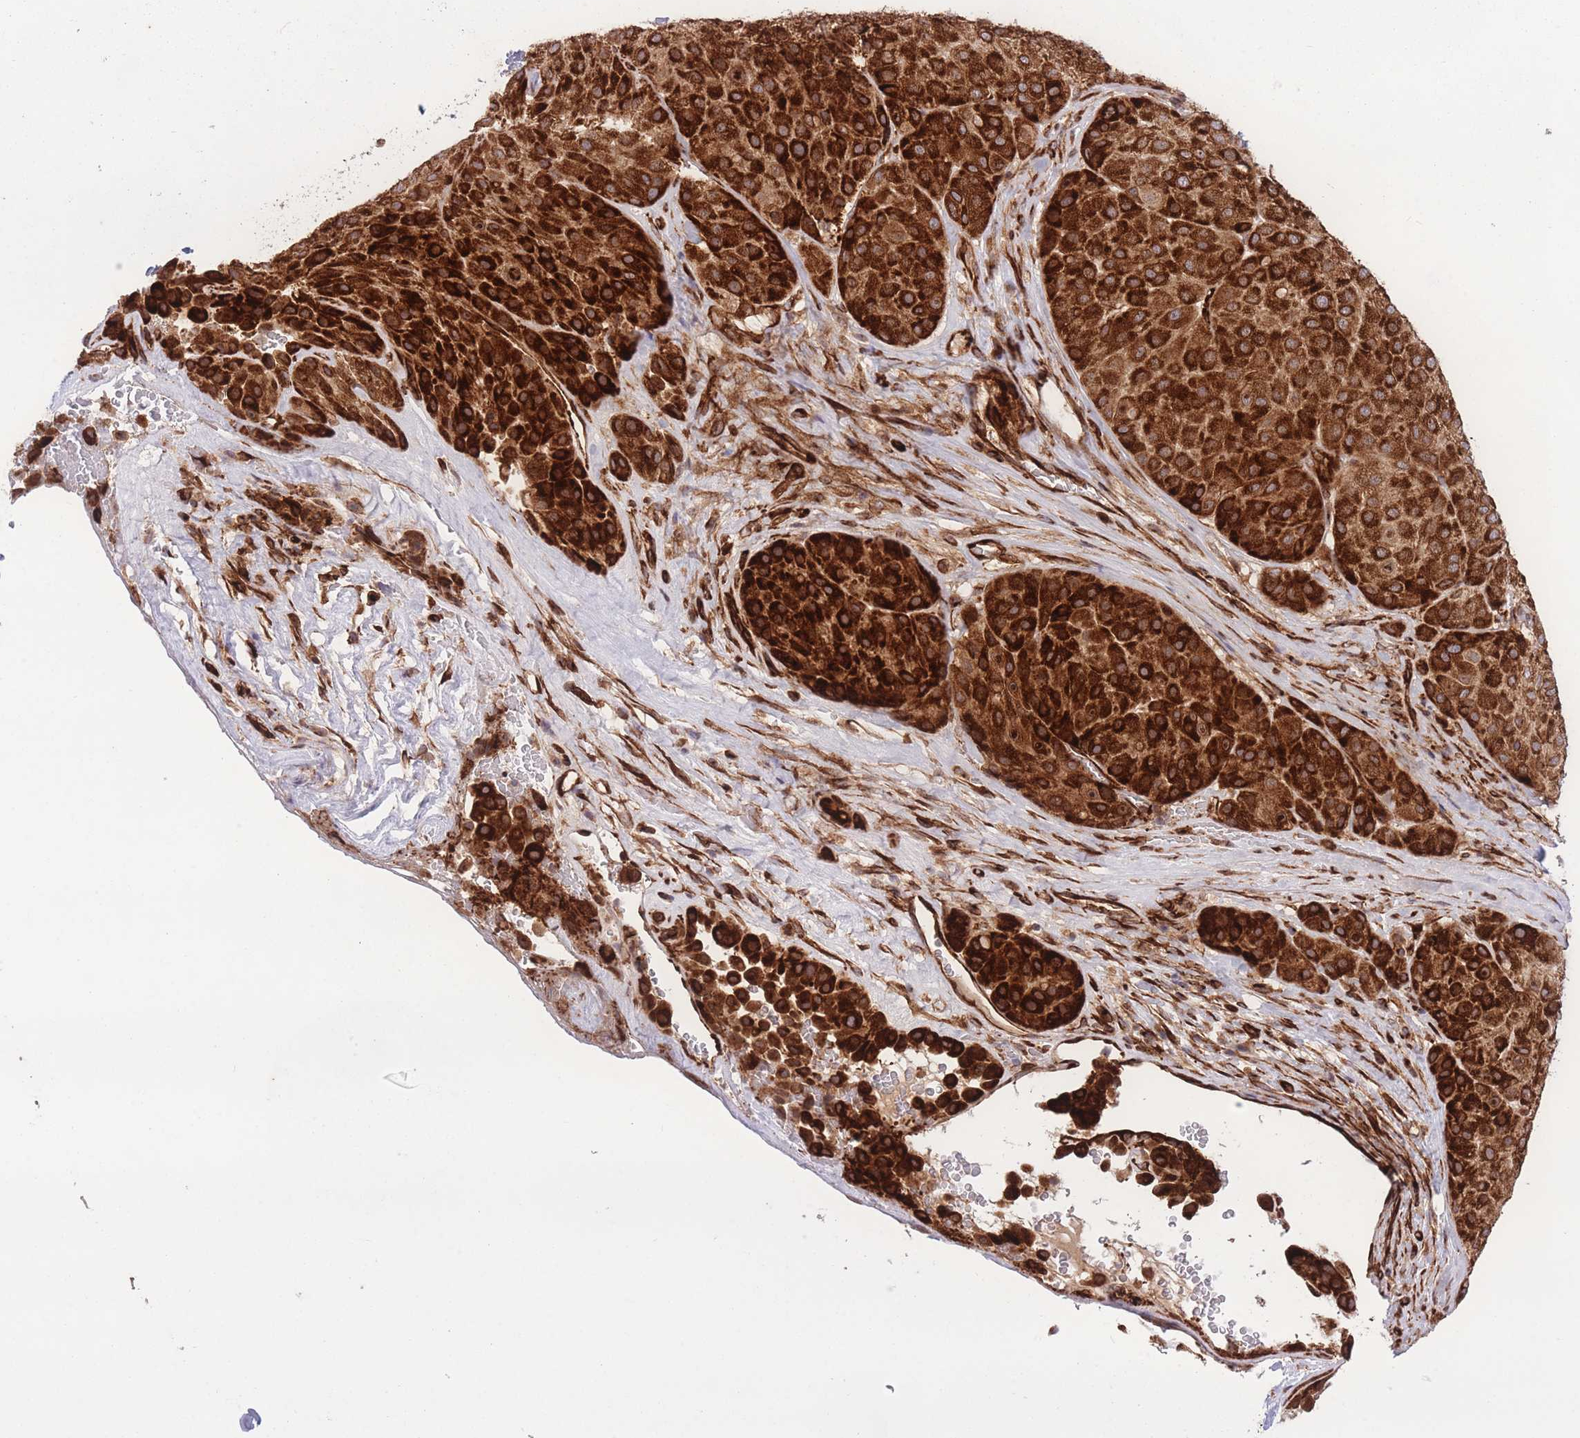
{"staining": {"intensity": "strong", "quantity": ">75%", "location": "cytoplasmic/membranous"}, "tissue": "melanoma", "cell_type": "Tumor cells", "image_type": "cancer", "snomed": [{"axis": "morphology", "description": "Malignant melanoma, Metastatic site"}, {"axis": "topography", "description": "Smooth muscle"}], "caption": "Brown immunohistochemical staining in human malignant melanoma (metastatic site) reveals strong cytoplasmic/membranous staining in about >75% of tumor cells.", "gene": "CISH", "patient": {"sex": "male", "age": 41}}